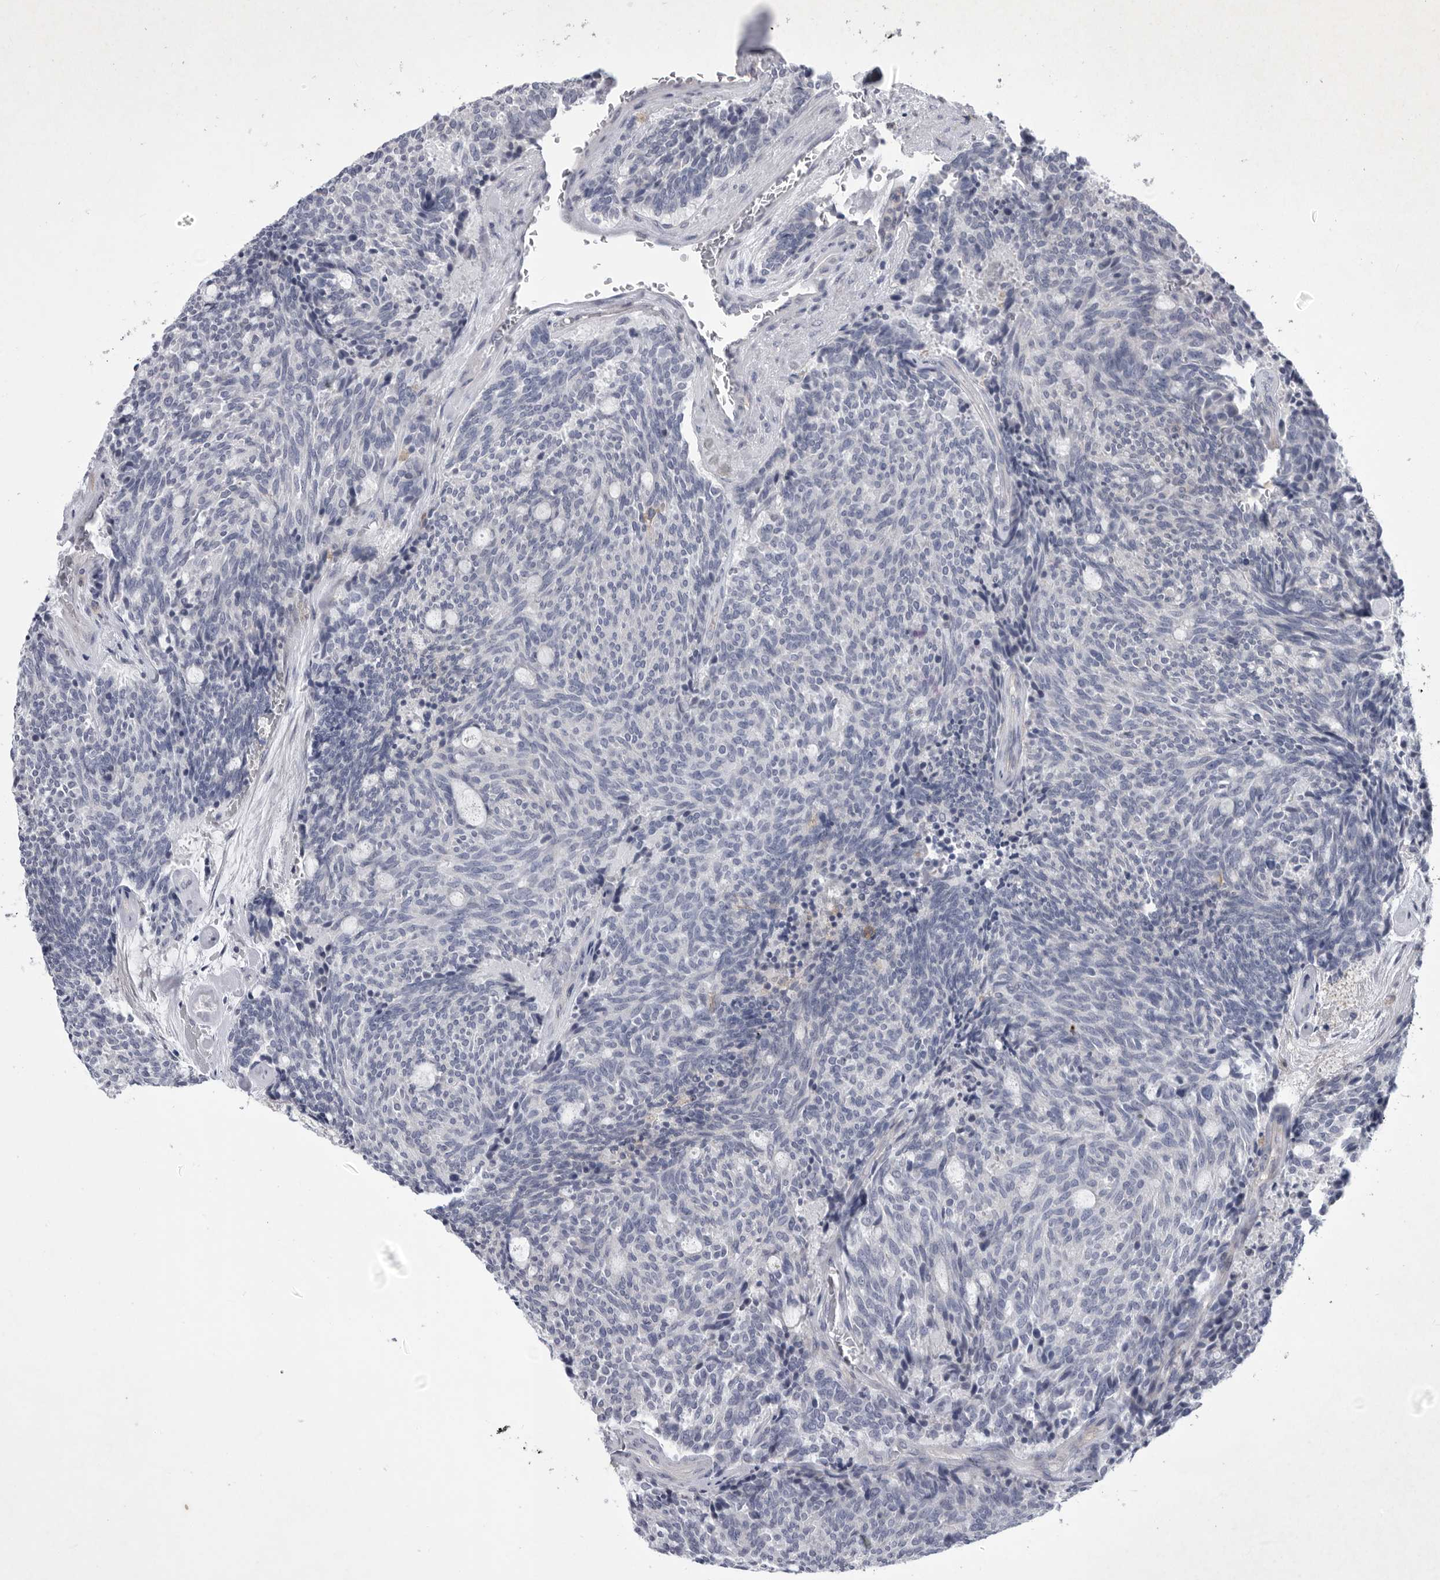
{"staining": {"intensity": "negative", "quantity": "none", "location": "none"}, "tissue": "carcinoid", "cell_type": "Tumor cells", "image_type": "cancer", "snomed": [{"axis": "morphology", "description": "Carcinoid, malignant, NOS"}, {"axis": "topography", "description": "Pancreas"}], "caption": "Carcinoid was stained to show a protein in brown. There is no significant positivity in tumor cells.", "gene": "SIGLEC10", "patient": {"sex": "female", "age": 54}}